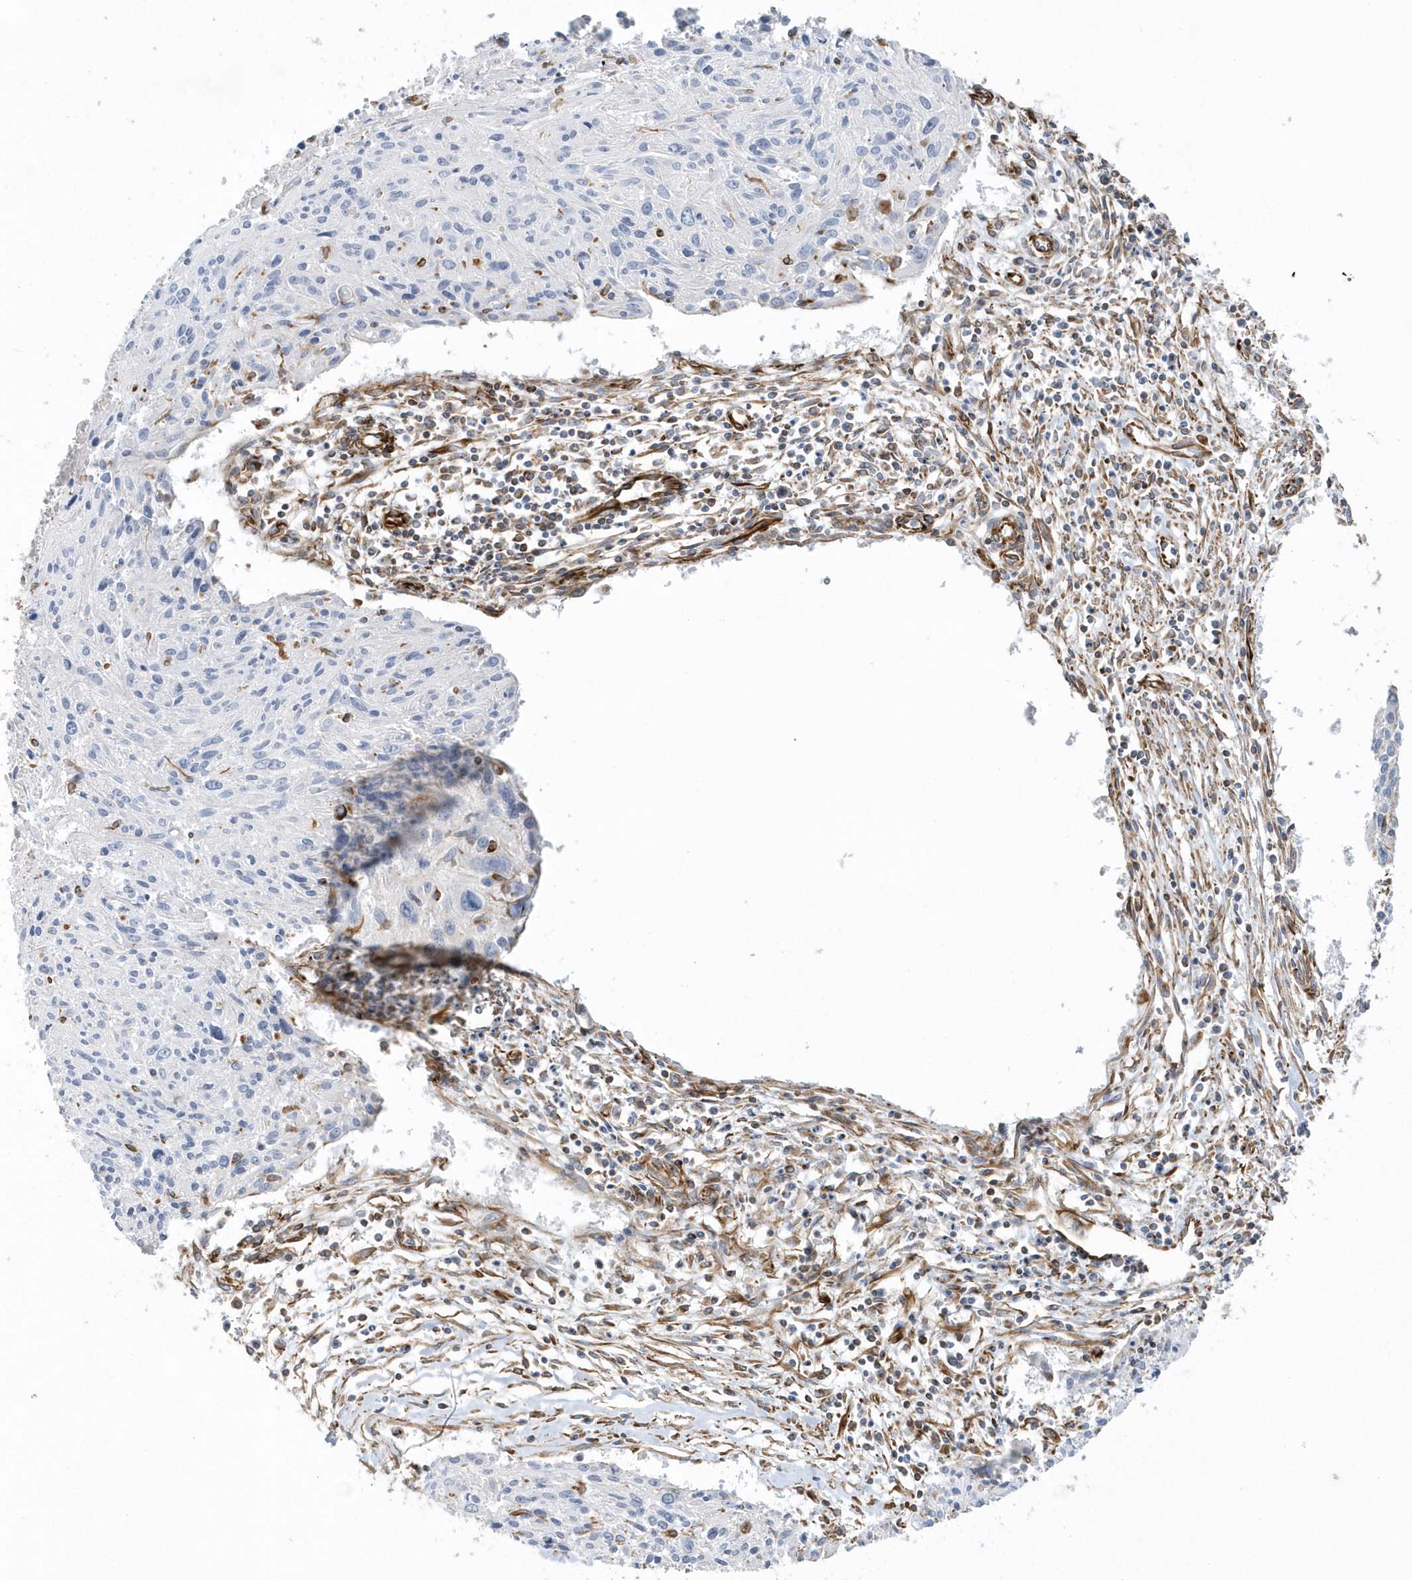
{"staining": {"intensity": "negative", "quantity": "none", "location": "none"}, "tissue": "cervical cancer", "cell_type": "Tumor cells", "image_type": "cancer", "snomed": [{"axis": "morphology", "description": "Squamous cell carcinoma, NOS"}, {"axis": "topography", "description": "Cervix"}], "caption": "The photomicrograph reveals no significant expression in tumor cells of cervical cancer (squamous cell carcinoma).", "gene": "RAB17", "patient": {"sex": "female", "age": 51}}